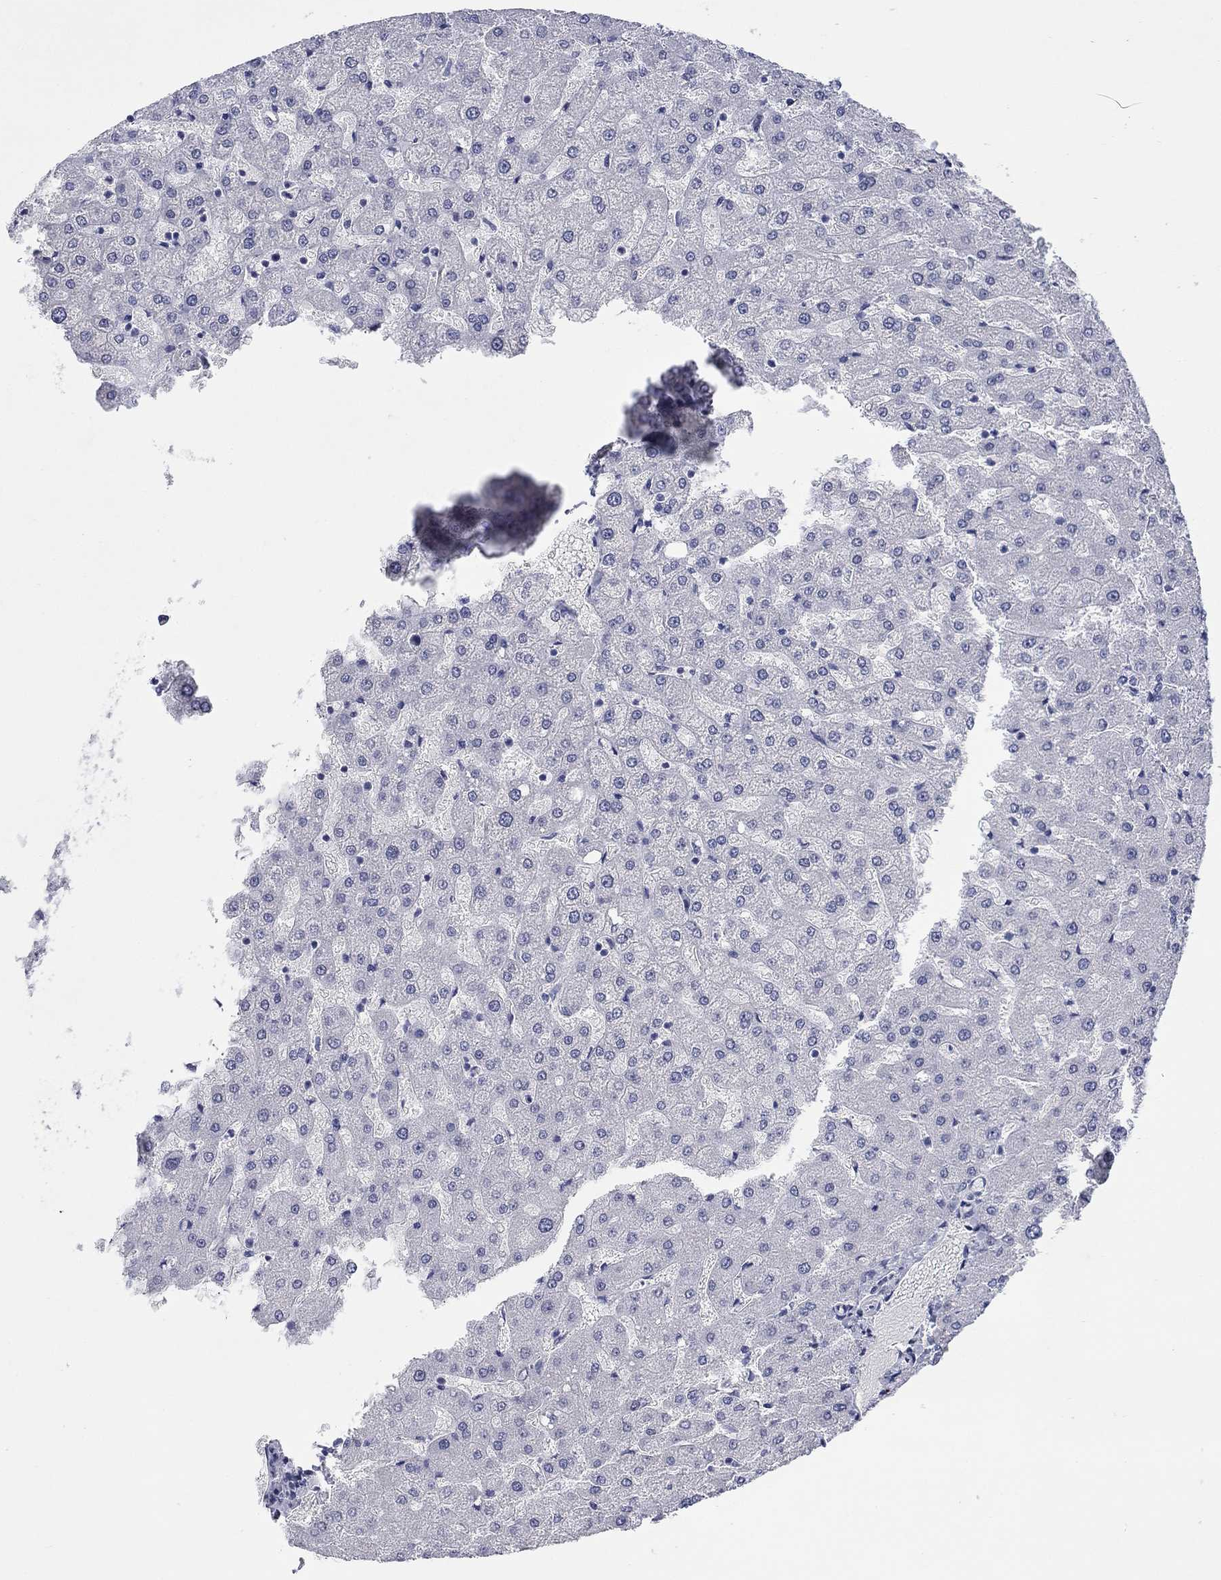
{"staining": {"intensity": "negative", "quantity": "none", "location": "none"}, "tissue": "liver", "cell_type": "Cholangiocytes", "image_type": "normal", "snomed": [{"axis": "morphology", "description": "Normal tissue, NOS"}, {"axis": "topography", "description": "Liver"}], "caption": "Immunohistochemistry histopathology image of unremarkable liver: human liver stained with DAB (3,3'-diaminobenzidine) shows no significant protein expression in cholangiocytes. The staining is performed using DAB brown chromogen with nuclei counter-stained in using hematoxylin.", "gene": "ECEL1", "patient": {"sex": "female", "age": 50}}